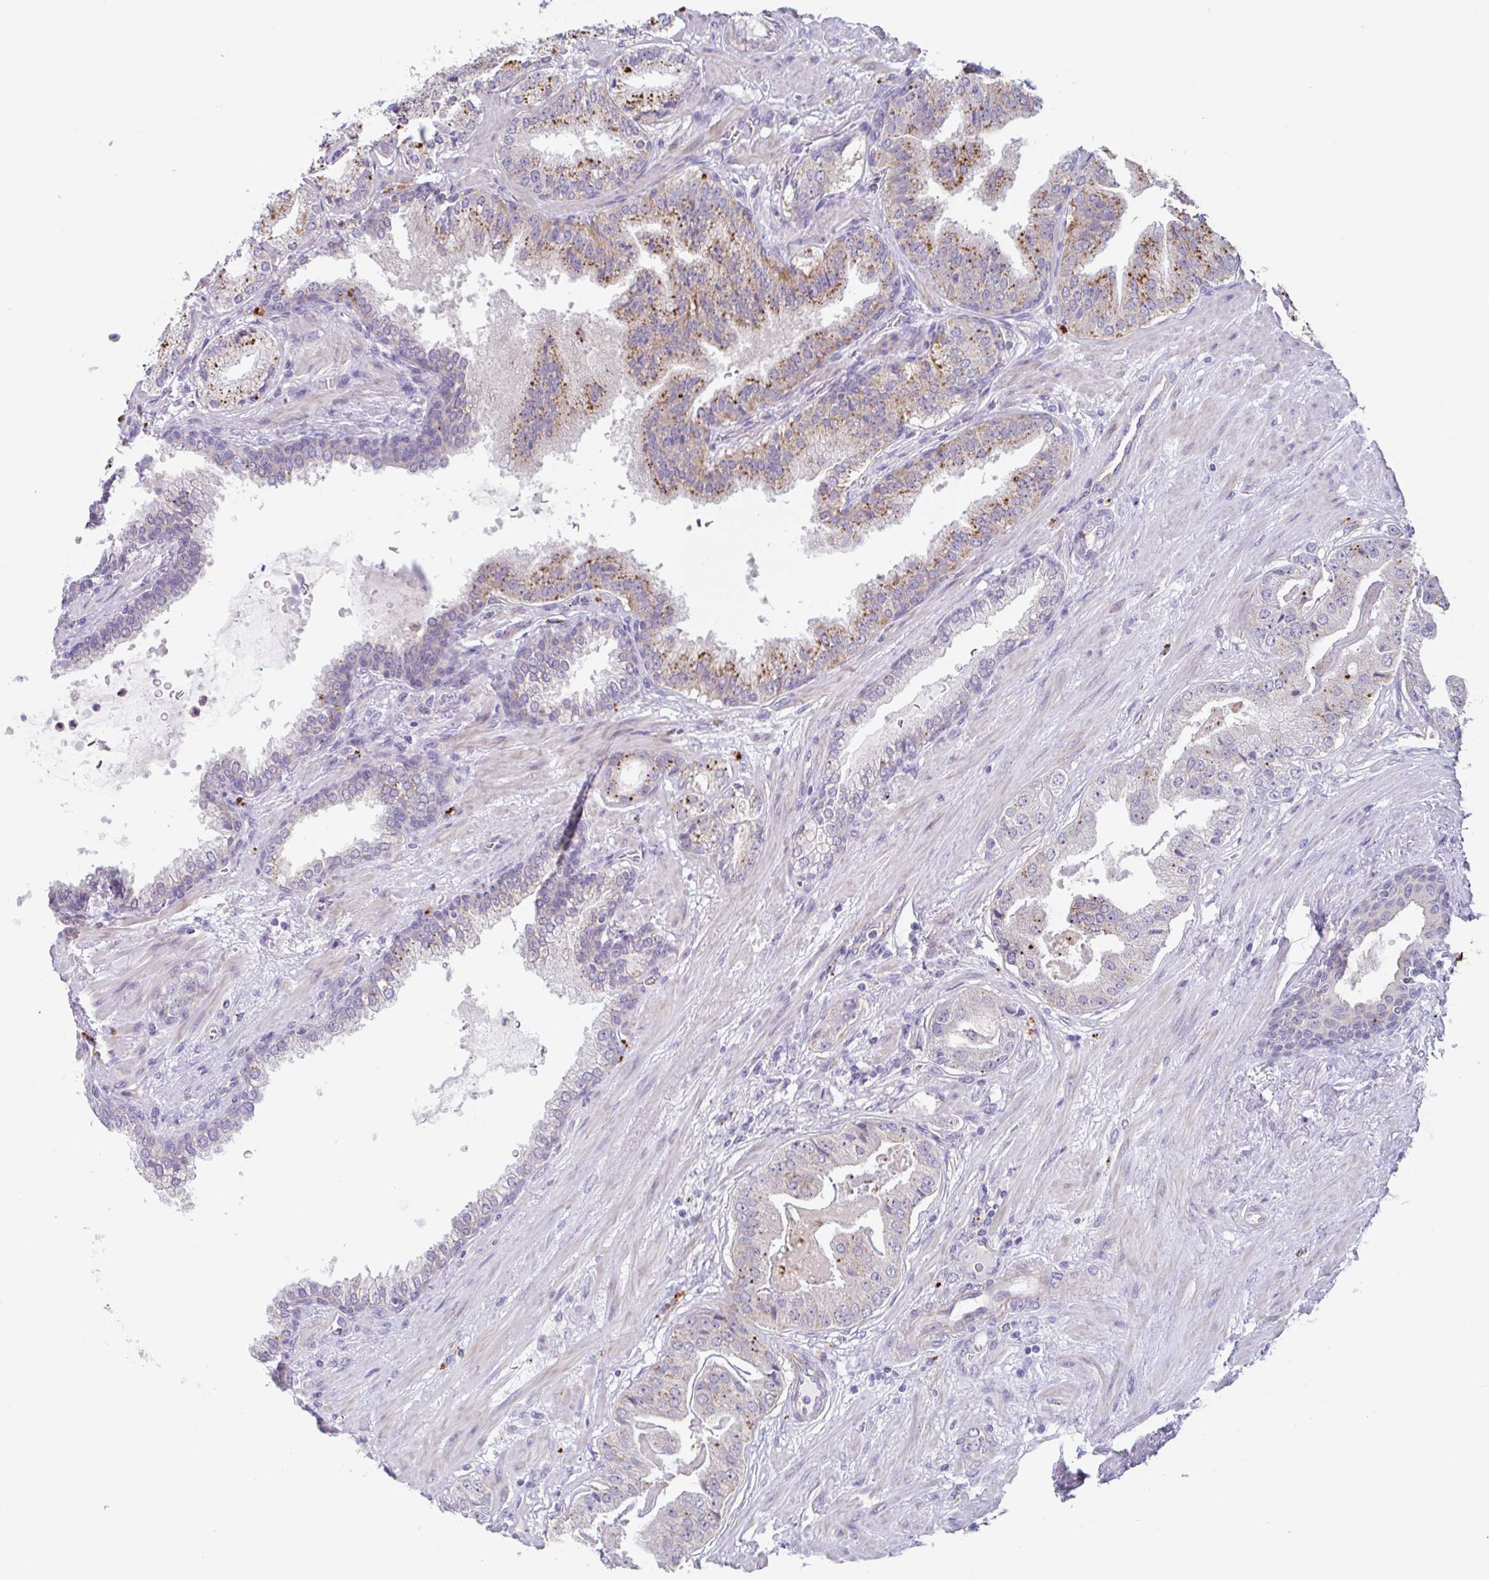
{"staining": {"intensity": "moderate", "quantity": "25%-75%", "location": "cytoplasmic/membranous"}, "tissue": "prostate cancer", "cell_type": "Tumor cells", "image_type": "cancer", "snomed": [{"axis": "morphology", "description": "Adenocarcinoma, High grade"}, {"axis": "topography", "description": "Prostate"}], "caption": "This image exhibits prostate cancer stained with immunohistochemistry (IHC) to label a protein in brown. The cytoplasmic/membranous of tumor cells show moderate positivity for the protein. Nuclei are counter-stained blue.", "gene": "LENG9", "patient": {"sex": "male", "age": 63}}